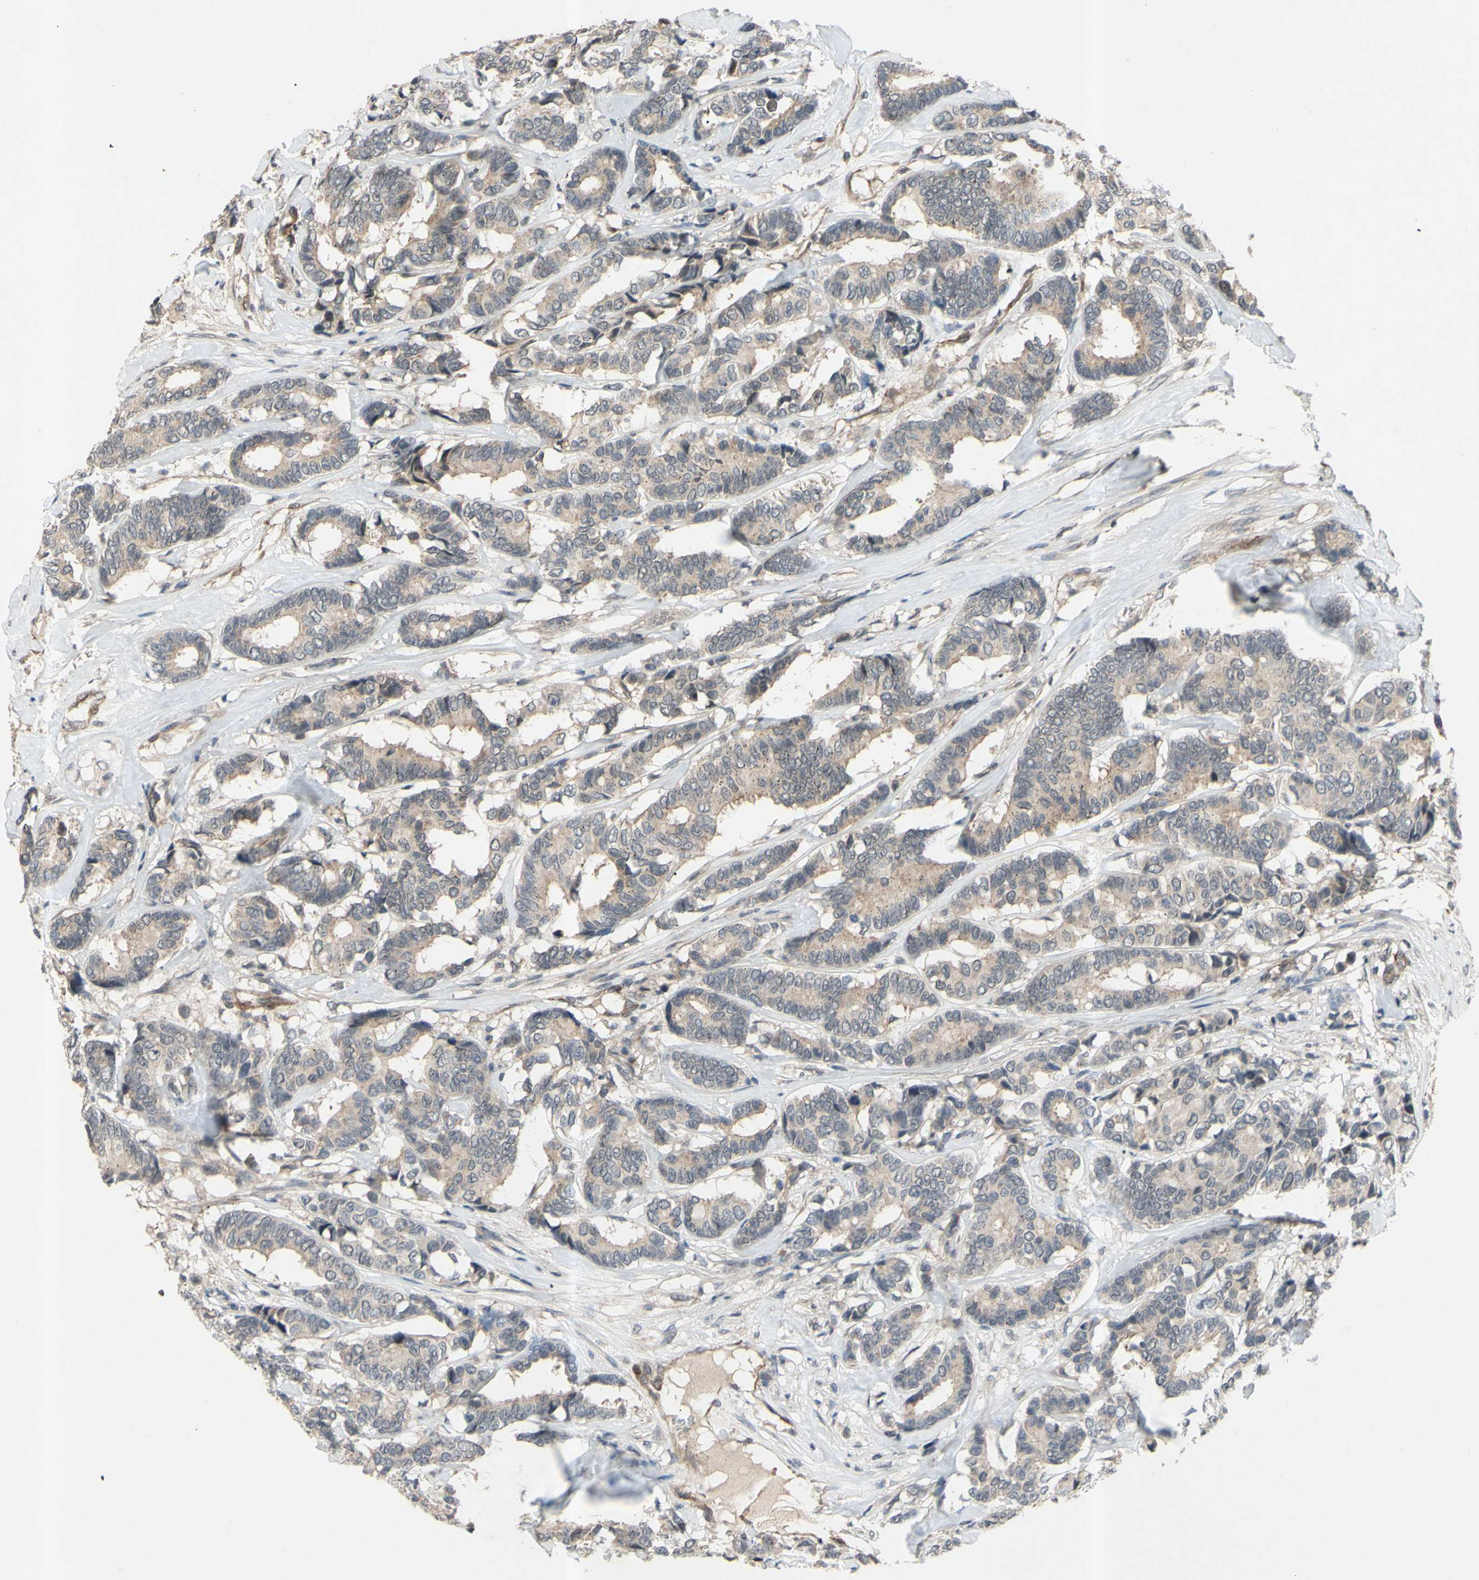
{"staining": {"intensity": "weak", "quantity": ">75%", "location": "cytoplasmic/membranous"}, "tissue": "breast cancer", "cell_type": "Tumor cells", "image_type": "cancer", "snomed": [{"axis": "morphology", "description": "Duct carcinoma"}, {"axis": "topography", "description": "Breast"}], "caption": "Tumor cells reveal weak cytoplasmic/membranous expression in about >75% of cells in breast cancer.", "gene": "ALK", "patient": {"sex": "female", "age": 87}}